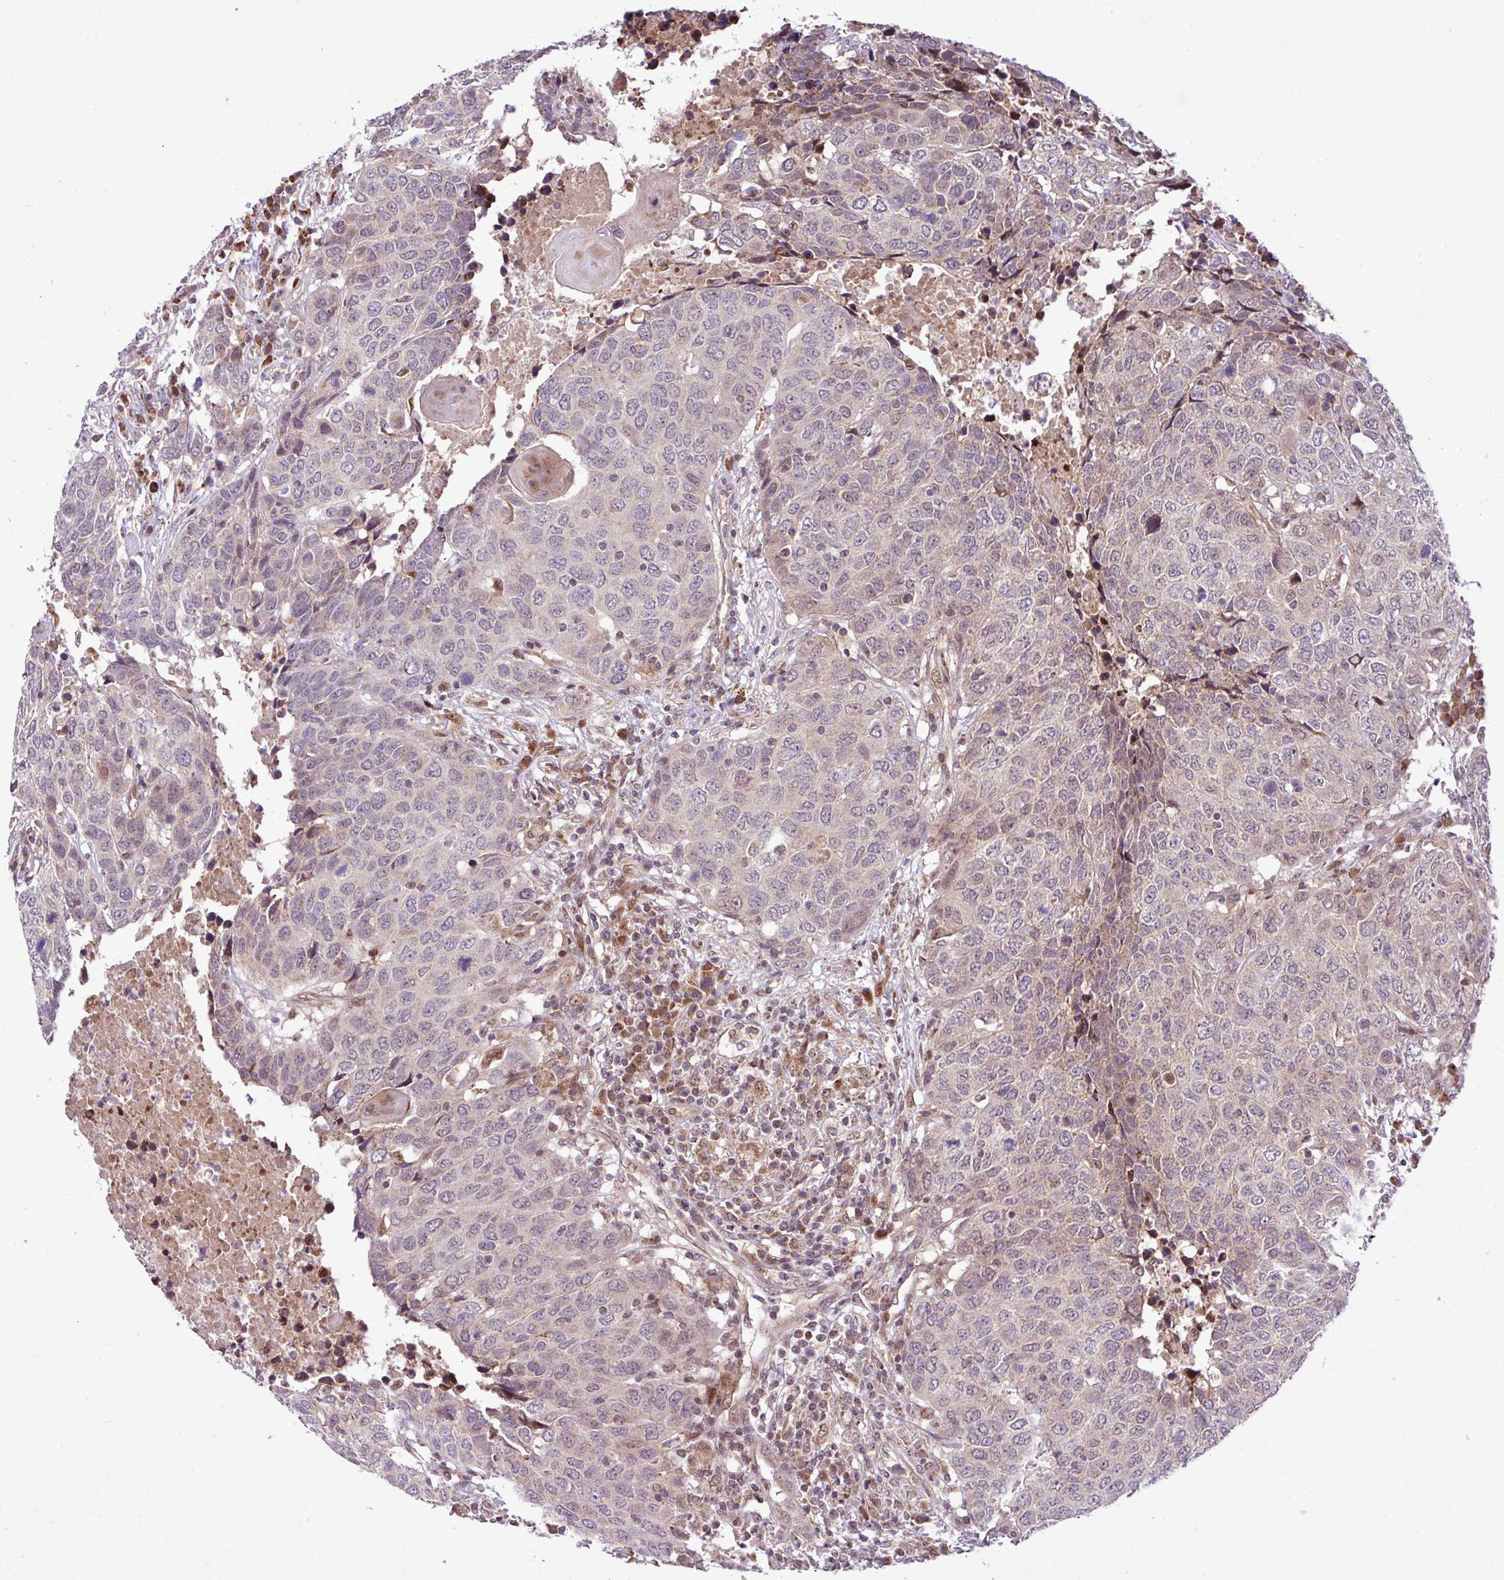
{"staining": {"intensity": "weak", "quantity": "<25%", "location": "cytoplasmic/membranous"}, "tissue": "head and neck cancer", "cell_type": "Tumor cells", "image_type": "cancer", "snomed": [{"axis": "morphology", "description": "Squamous cell carcinoma, NOS"}, {"axis": "topography", "description": "Head-Neck"}], "caption": "Immunohistochemical staining of squamous cell carcinoma (head and neck) exhibits no significant staining in tumor cells. (Brightfield microscopy of DAB (3,3'-diaminobenzidine) immunohistochemistry (IHC) at high magnification).", "gene": "B3GNT9", "patient": {"sex": "male", "age": 66}}